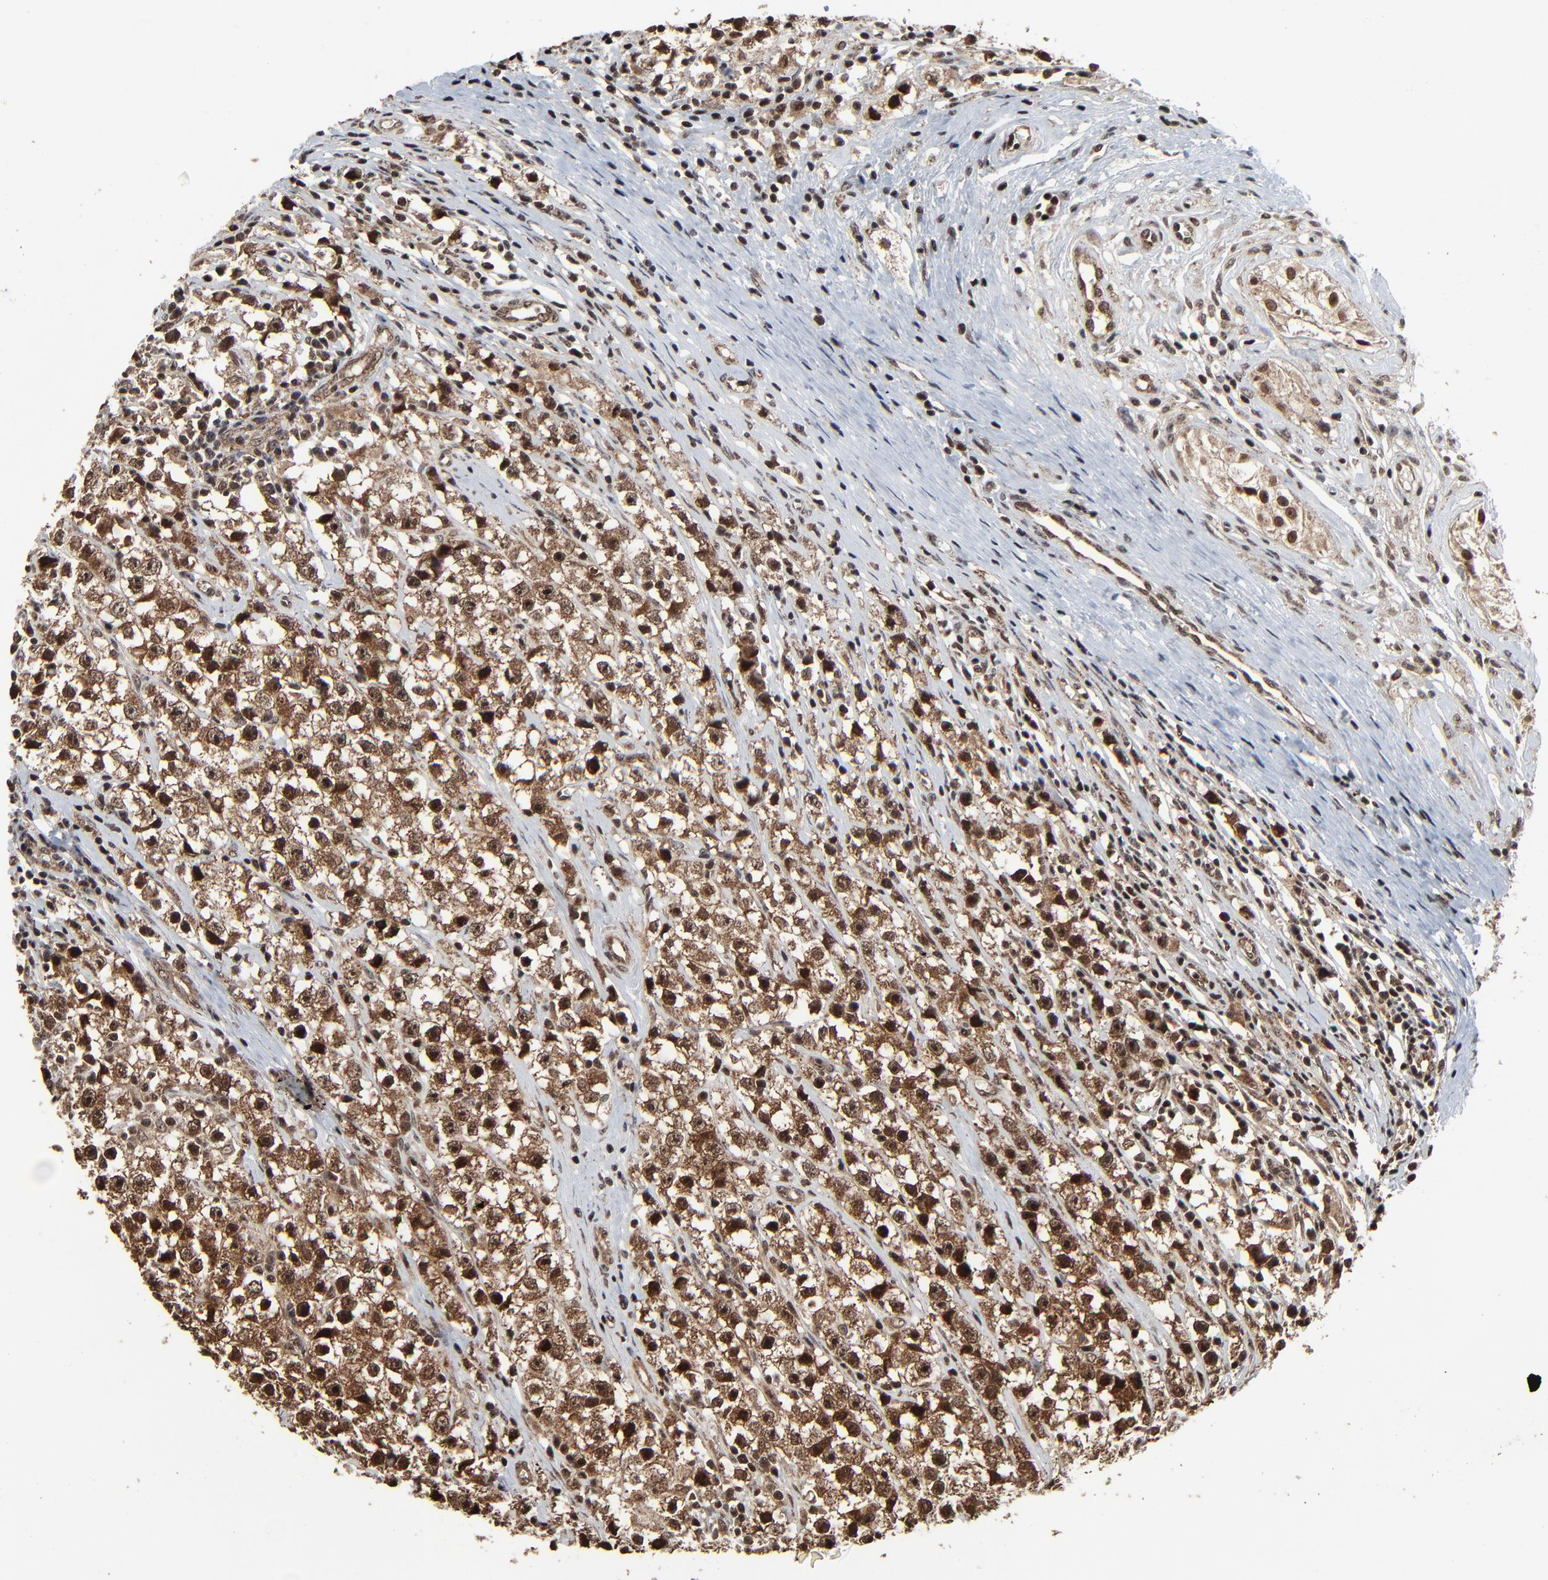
{"staining": {"intensity": "moderate", "quantity": ">75%", "location": "cytoplasmic/membranous,nuclear"}, "tissue": "testis cancer", "cell_type": "Tumor cells", "image_type": "cancer", "snomed": [{"axis": "morphology", "description": "Seminoma, NOS"}, {"axis": "topography", "description": "Testis"}], "caption": "A micrograph of testis cancer stained for a protein exhibits moderate cytoplasmic/membranous and nuclear brown staining in tumor cells. (DAB (3,3'-diaminobenzidine) = brown stain, brightfield microscopy at high magnification).", "gene": "RHOJ", "patient": {"sex": "male", "age": 35}}